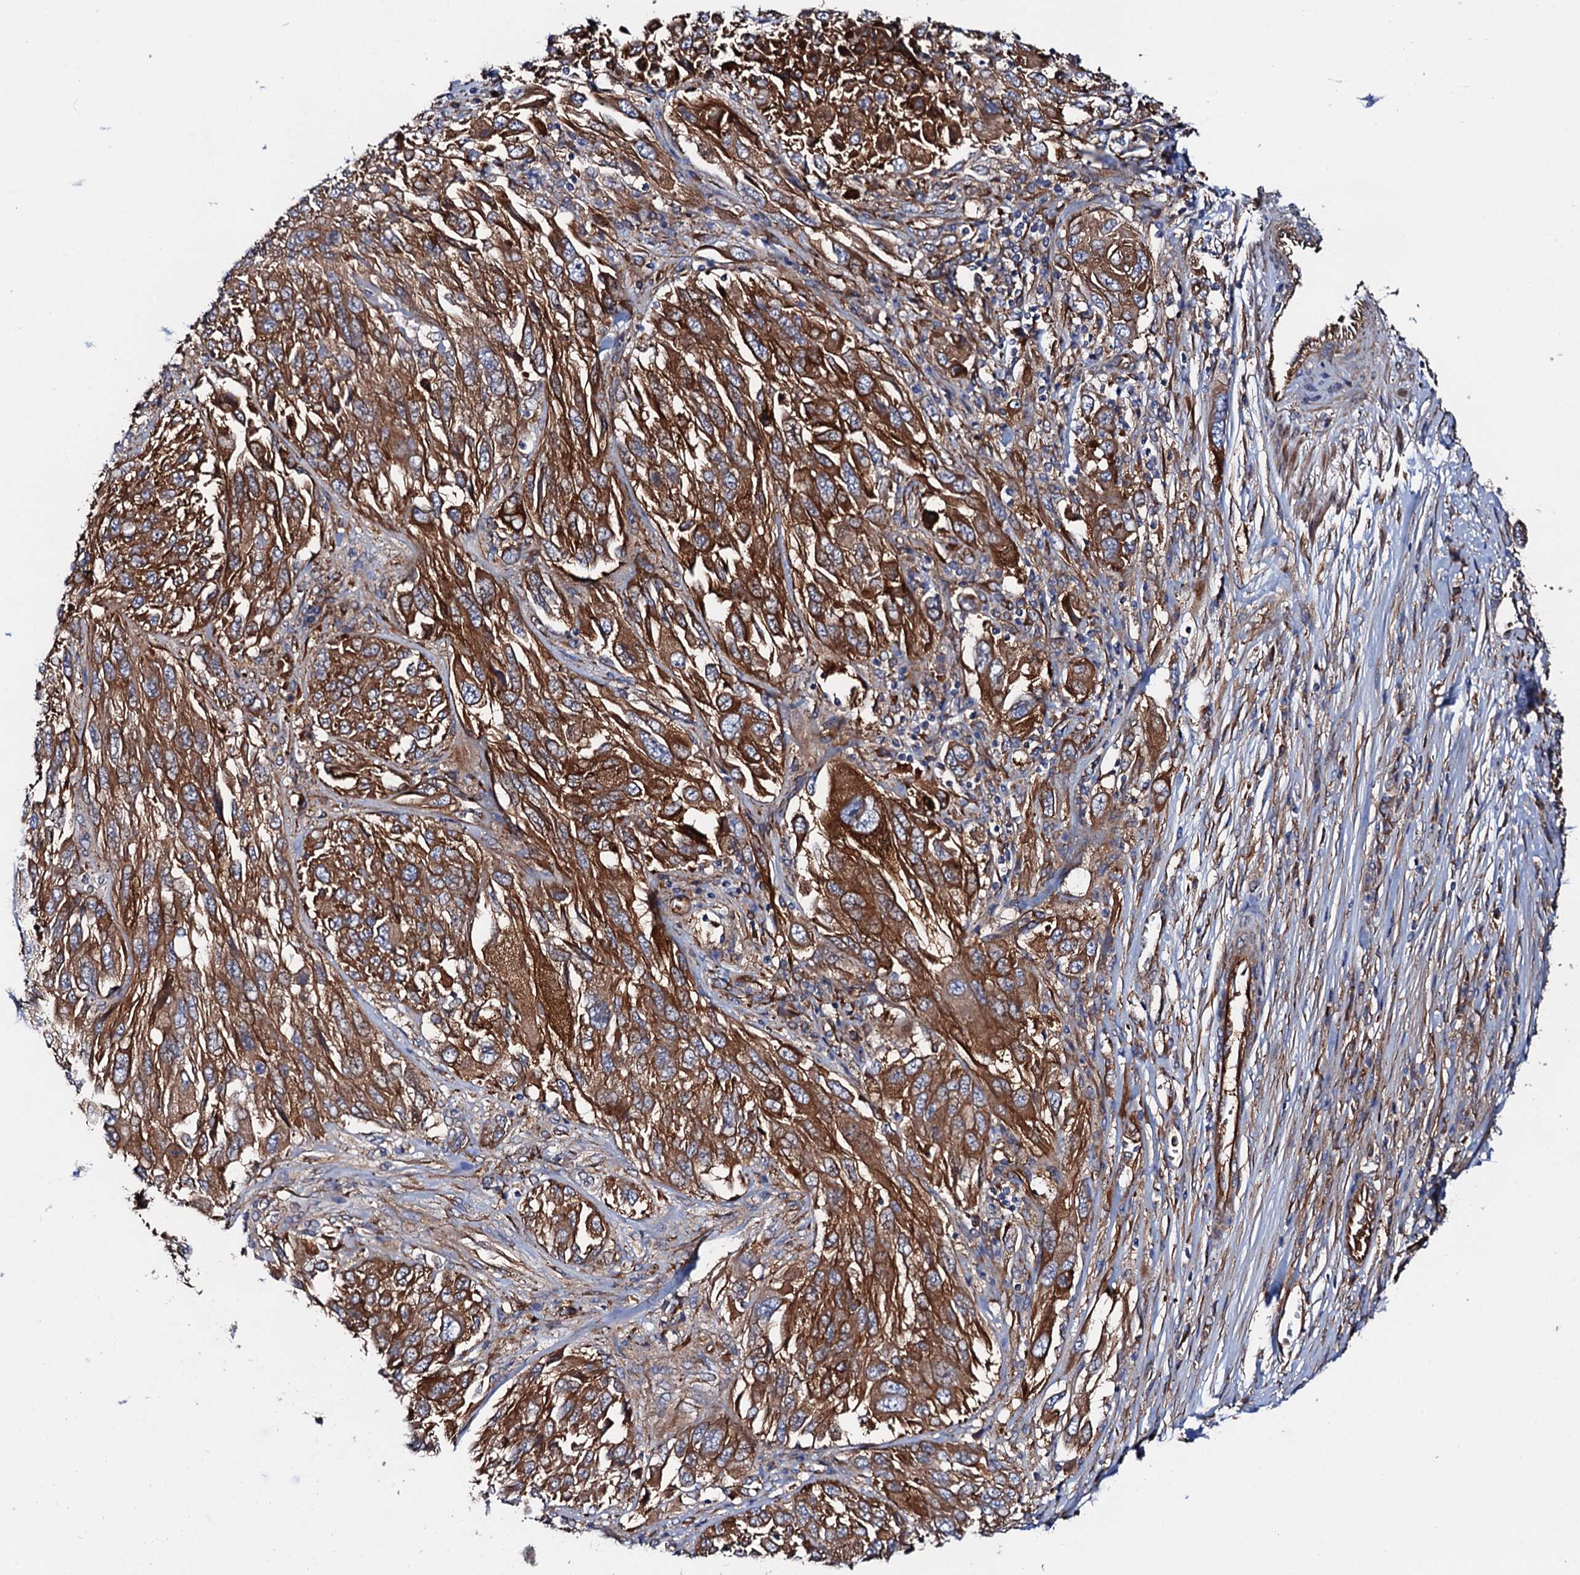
{"staining": {"intensity": "strong", "quantity": ">75%", "location": "cytoplasmic/membranous"}, "tissue": "melanoma", "cell_type": "Tumor cells", "image_type": "cancer", "snomed": [{"axis": "morphology", "description": "Malignant melanoma, NOS"}, {"axis": "topography", "description": "Skin"}], "caption": "Strong cytoplasmic/membranous positivity is appreciated in approximately >75% of tumor cells in malignant melanoma.", "gene": "MRPL48", "patient": {"sex": "female", "age": 91}}